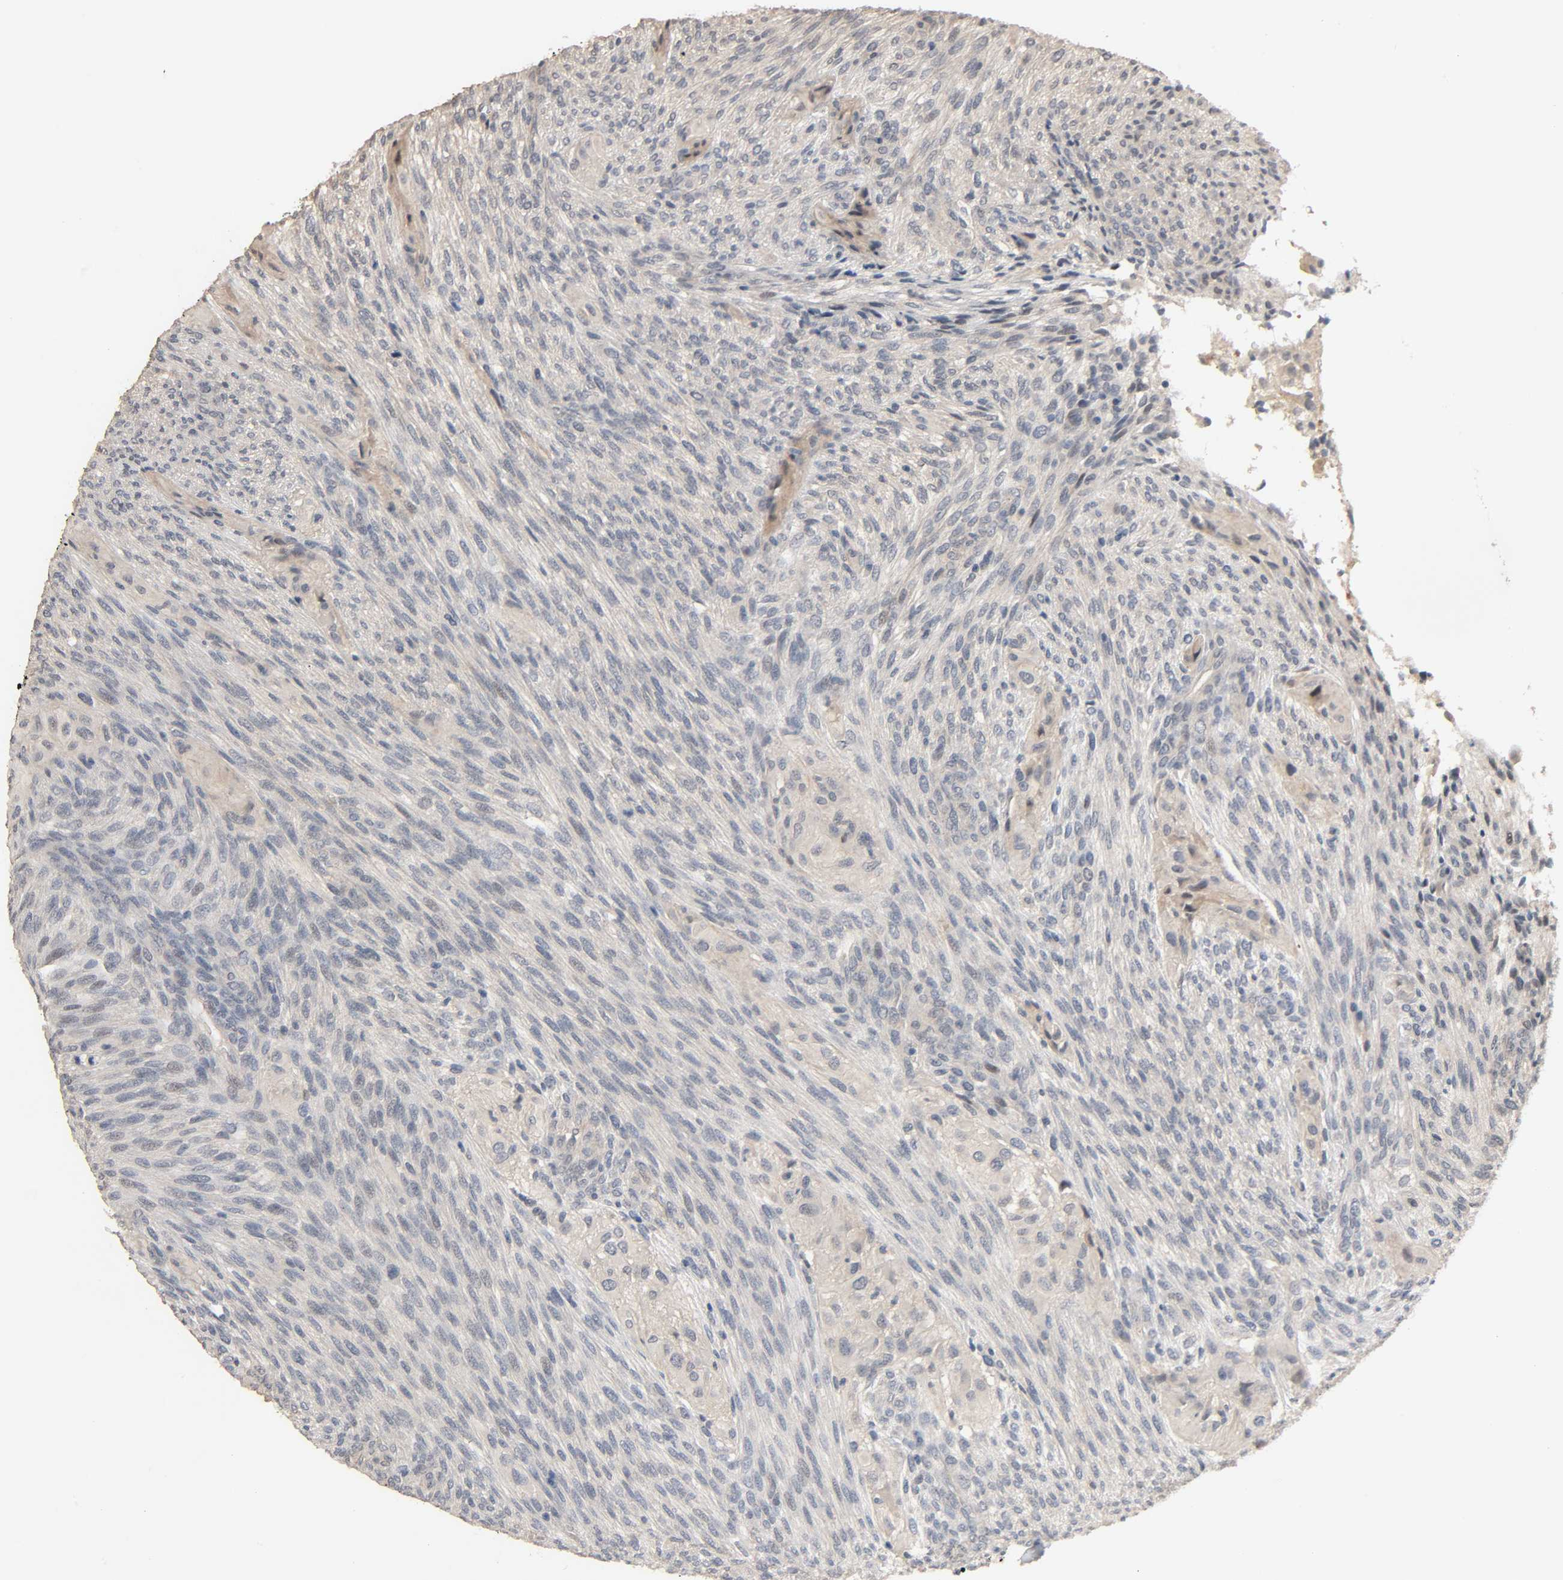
{"staining": {"intensity": "weak", "quantity": "<25%", "location": "cytoplasmic/membranous"}, "tissue": "glioma", "cell_type": "Tumor cells", "image_type": "cancer", "snomed": [{"axis": "morphology", "description": "Glioma, malignant, High grade"}, {"axis": "topography", "description": "Cerebral cortex"}], "caption": "High-grade glioma (malignant) was stained to show a protein in brown. There is no significant positivity in tumor cells.", "gene": "MAGEA8", "patient": {"sex": "female", "age": 55}}